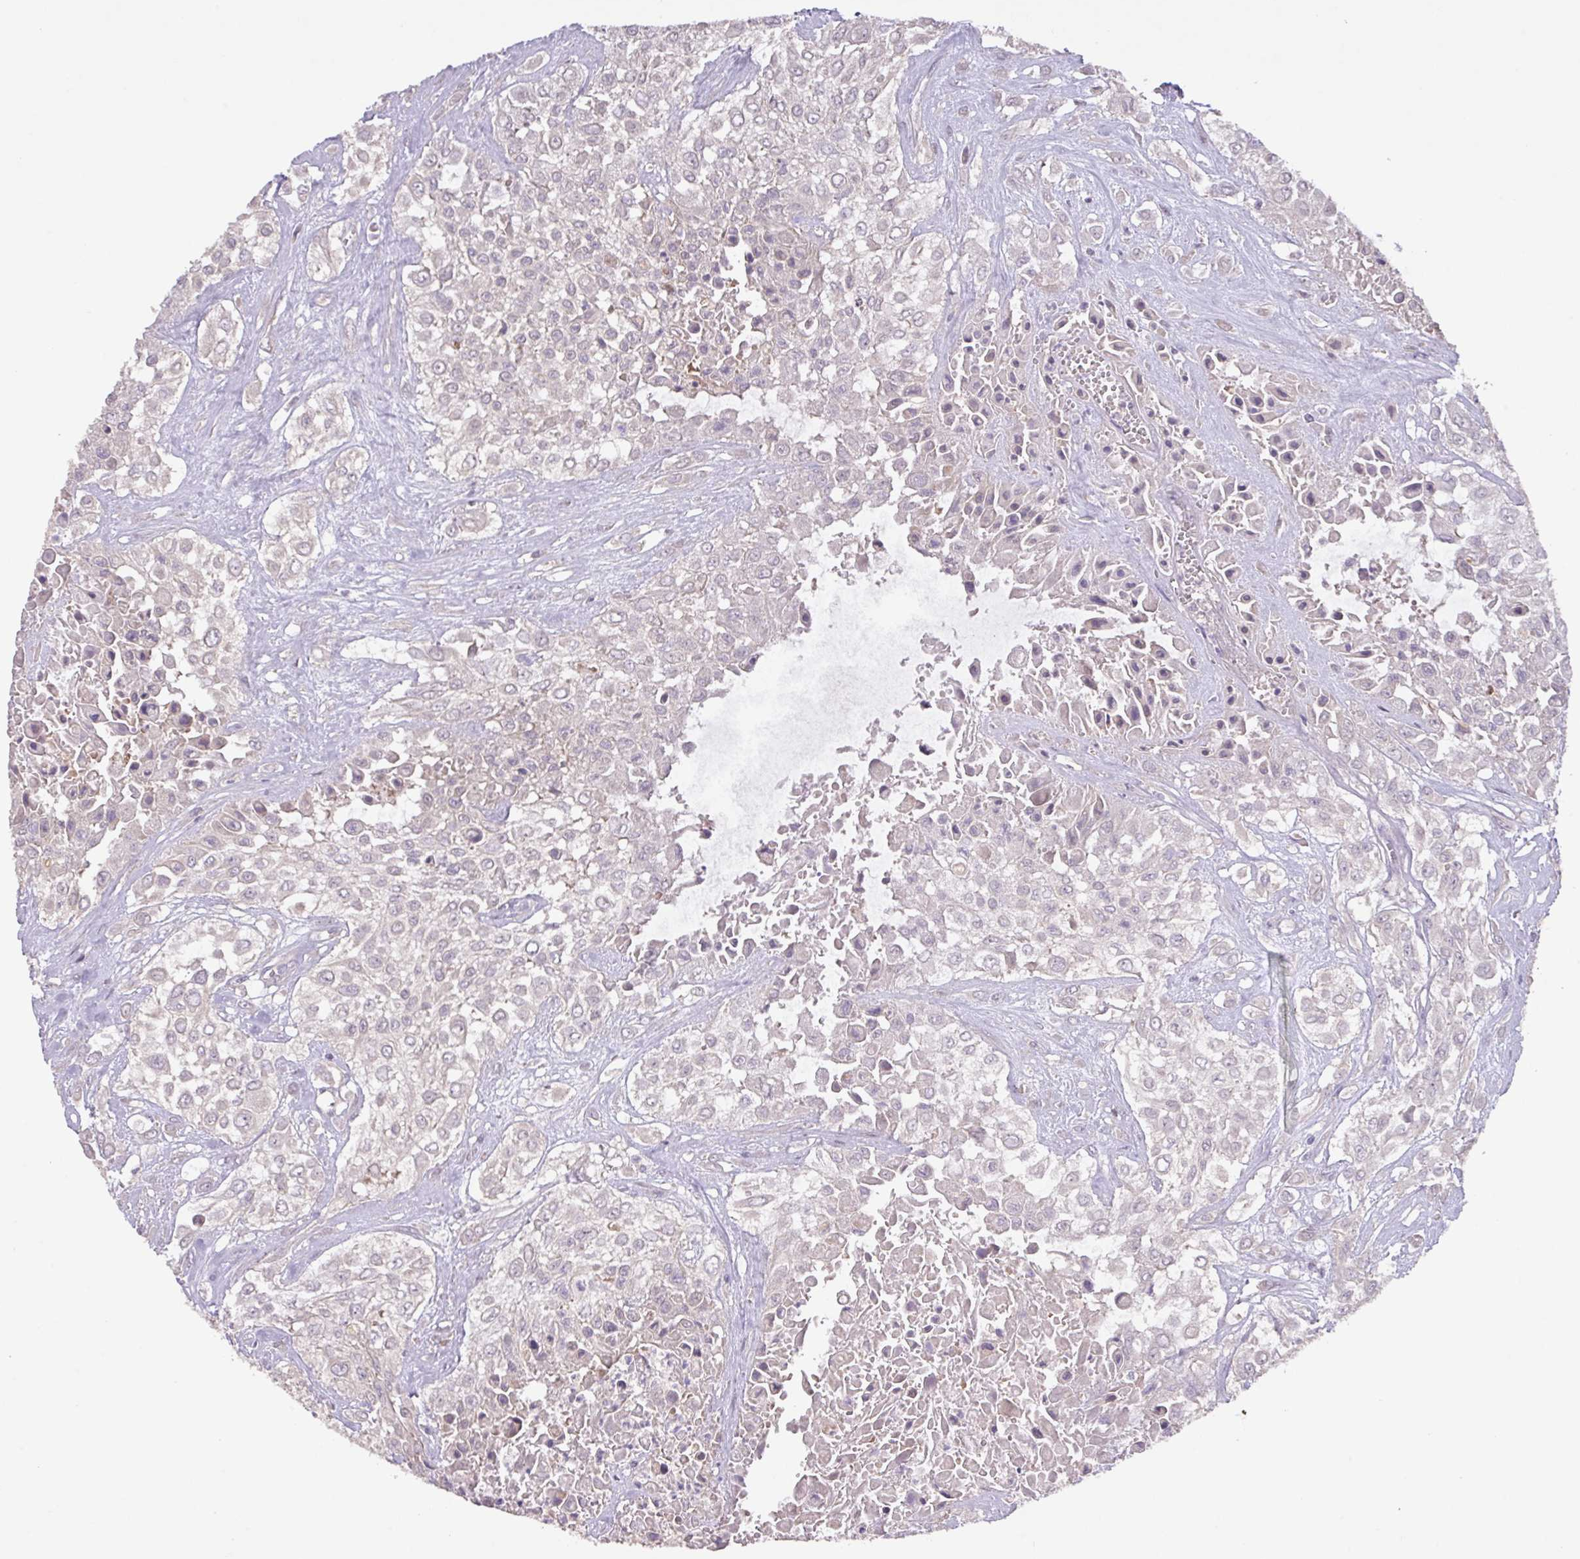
{"staining": {"intensity": "negative", "quantity": "none", "location": "none"}, "tissue": "urothelial cancer", "cell_type": "Tumor cells", "image_type": "cancer", "snomed": [{"axis": "morphology", "description": "Urothelial carcinoma, High grade"}, {"axis": "topography", "description": "Urinary bladder"}], "caption": "Immunohistochemical staining of human urothelial cancer displays no significant staining in tumor cells.", "gene": "PRADC1", "patient": {"sex": "male", "age": 67}}